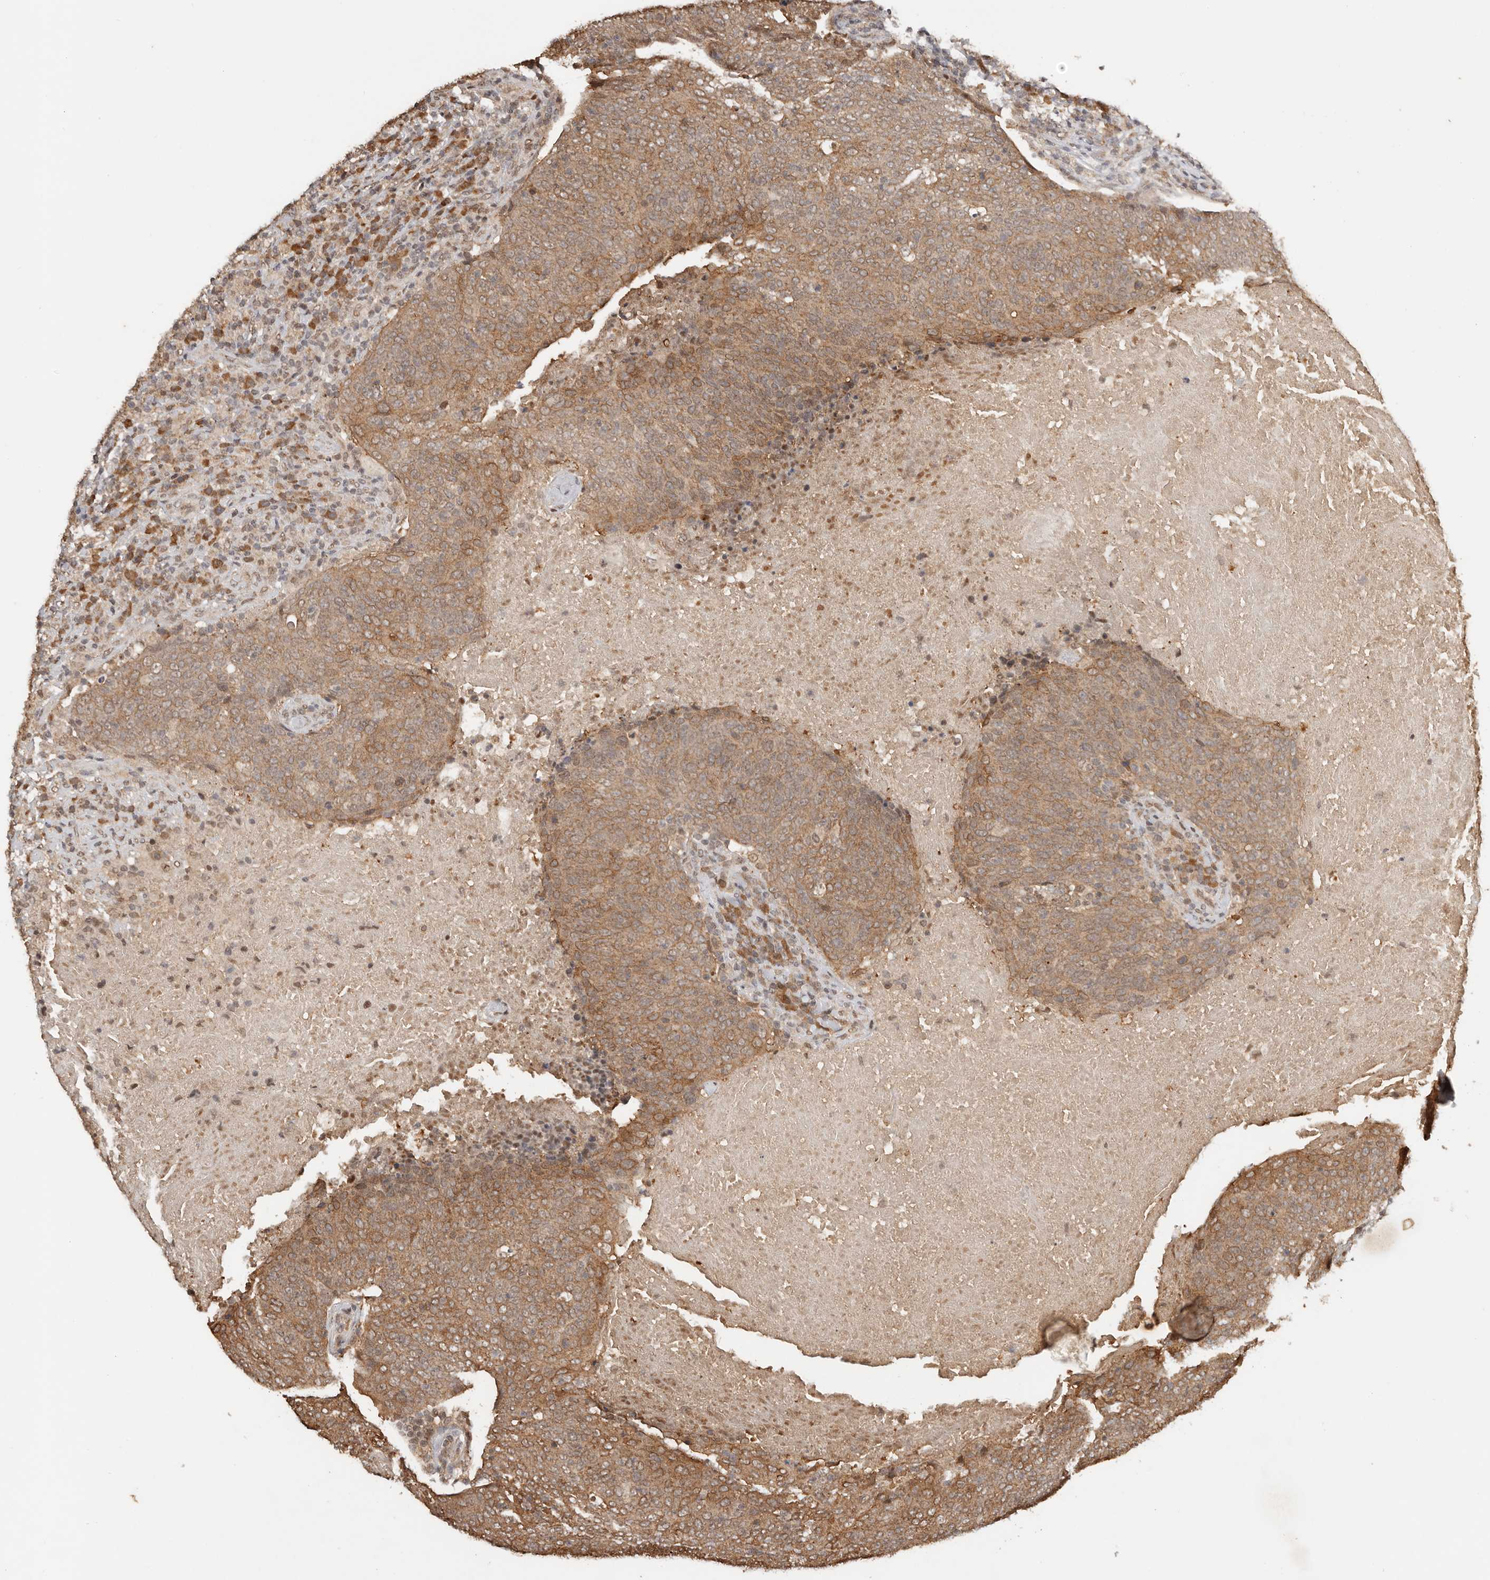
{"staining": {"intensity": "moderate", "quantity": ">75%", "location": "cytoplasmic/membranous"}, "tissue": "head and neck cancer", "cell_type": "Tumor cells", "image_type": "cancer", "snomed": [{"axis": "morphology", "description": "Squamous cell carcinoma, NOS"}, {"axis": "morphology", "description": "Squamous cell carcinoma, metastatic, NOS"}, {"axis": "topography", "description": "Lymph node"}, {"axis": "topography", "description": "Head-Neck"}], "caption": "Head and neck squamous cell carcinoma stained with immunohistochemistry (IHC) reveals moderate cytoplasmic/membranous expression in approximately >75% of tumor cells.", "gene": "SEC14L1", "patient": {"sex": "male", "age": 62}}